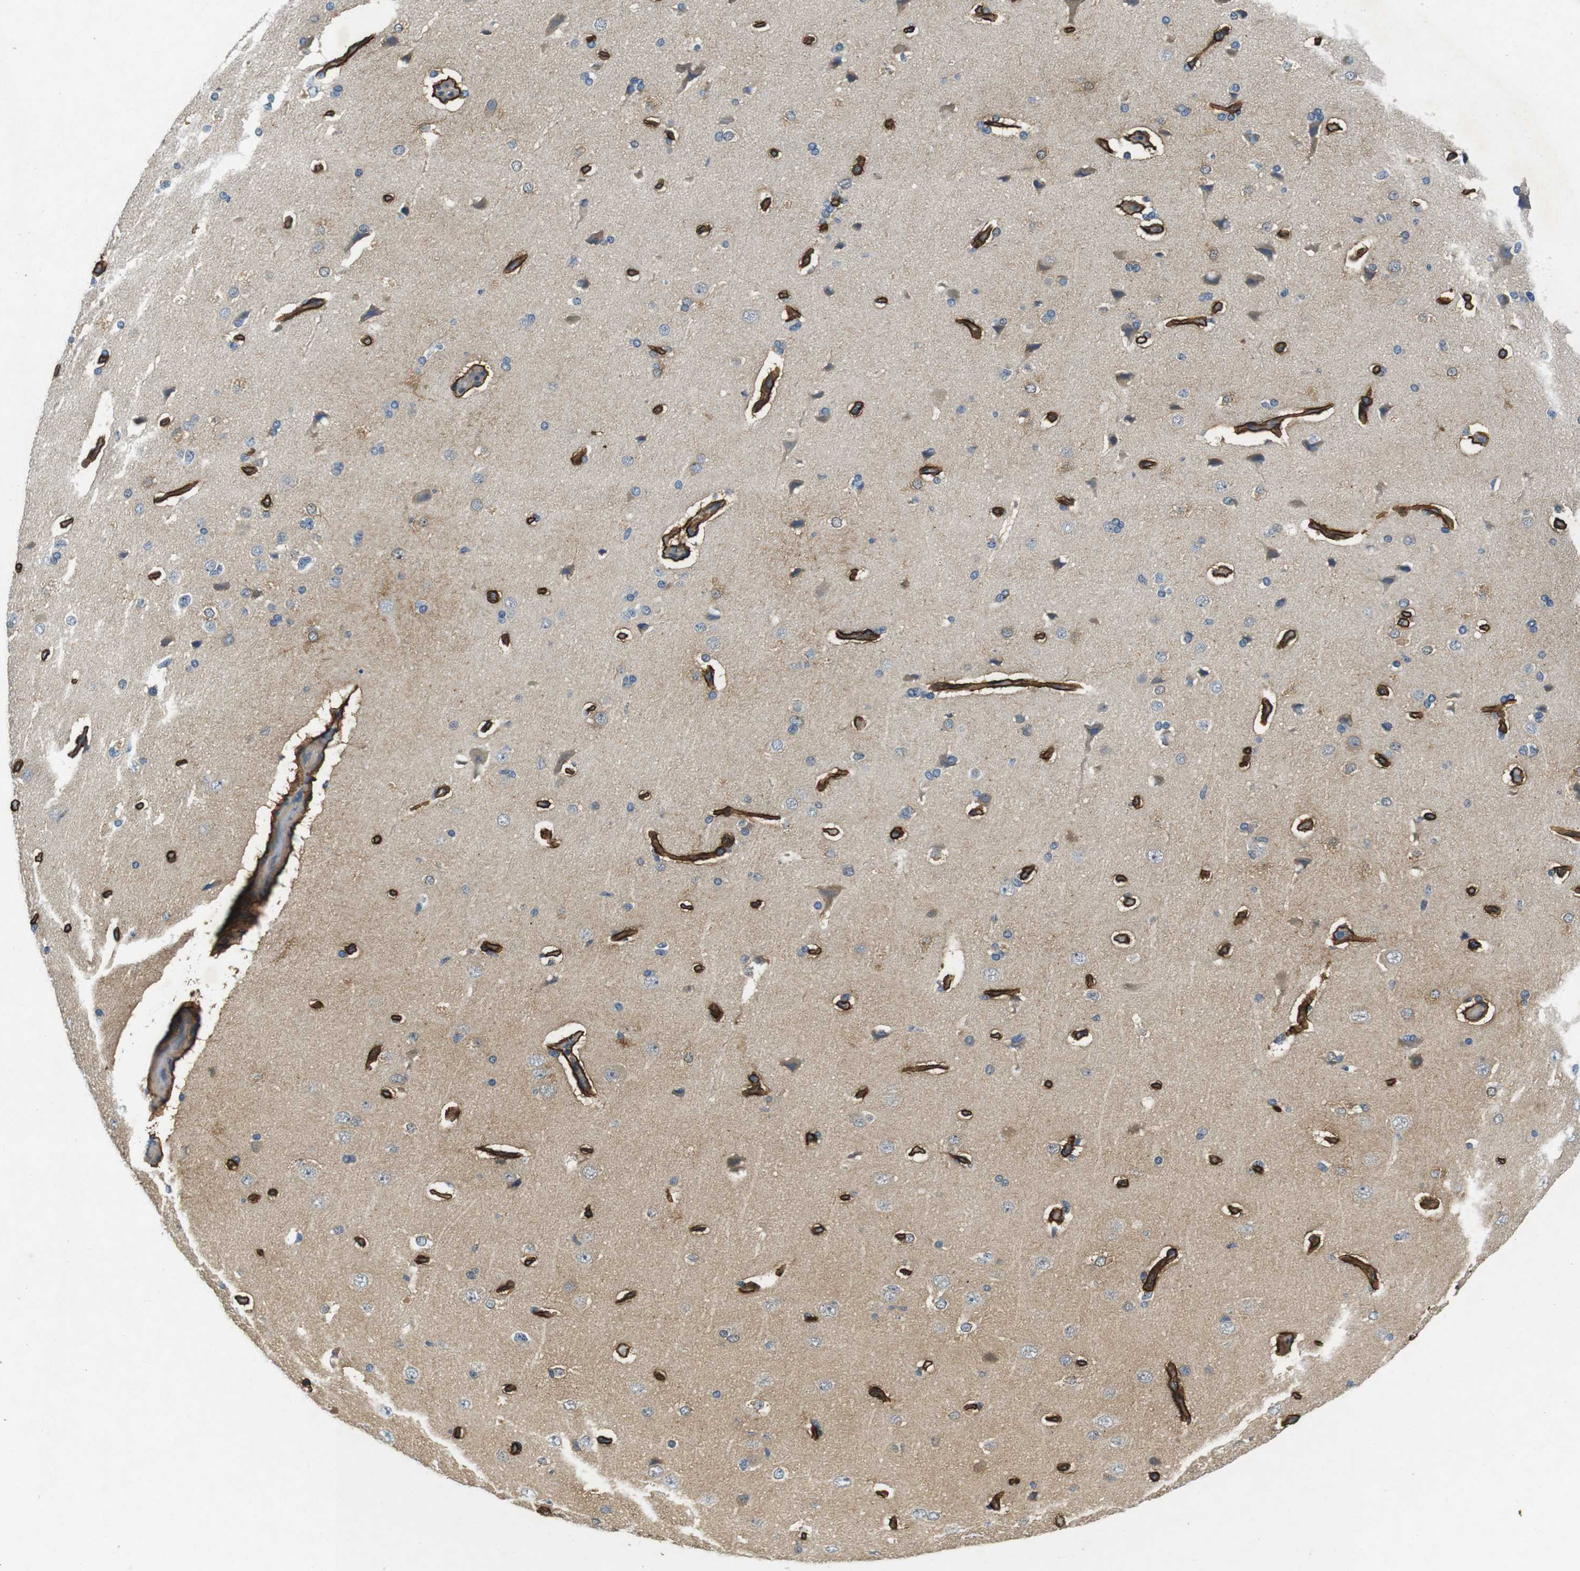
{"staining": {"intensity": "strong", "quantity": "25%-75%", "location": "cytoplasmic/membranous"}, "tissue": "cerebral cortex", "cell_type": "Endothelial cells", "image_type": "normal", "snomed": [{"axis": "morphology", "description": "Normal tissue, NOS"}, {"axis": "topography", "description": "Cerebral cortex"}], "caption": "Endothelial cells exhibit high levels of strong cytoplasmic/membranous expression in approximately 25%-75% of cells in unremarkable human cerebral cortex.", "gene": "DTNA", "patient": {"sex": "male", "age": 62}}